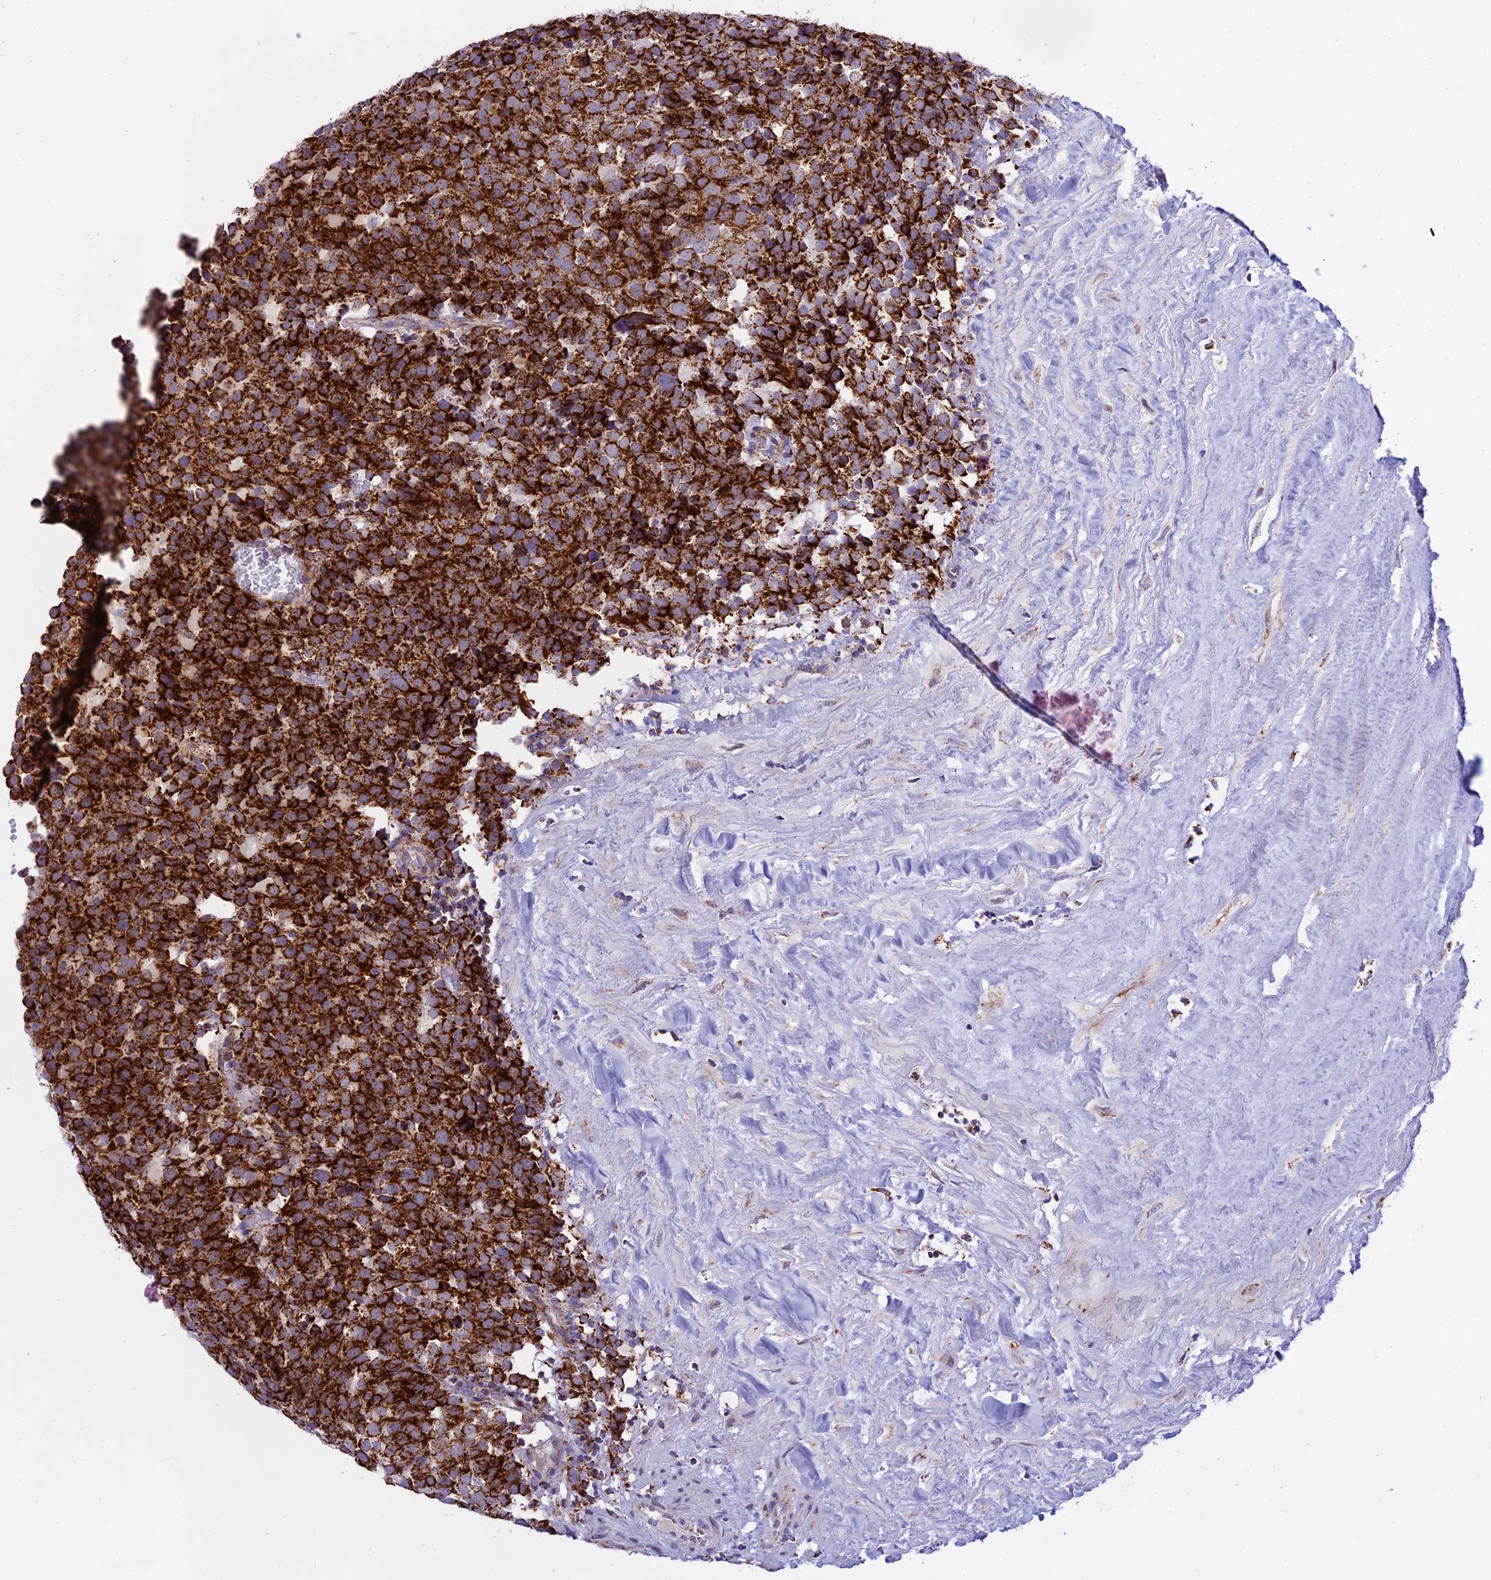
{"staining": {"intensity": "strong", "quantity": ">75%", "location": "cytoplasmic/membranous"}, "tissue": "testis cancer", "cell_type": "Tumor cells", "image_type": "cancer", "snomed": [{"axis": "morphology", "description": "Seminoma, NOS"}, {"axis": "topography", "description": "Testis"}], "caption": "This is a micrograph of immunohistochemistry staining of testis cancer (seminoma), which shows strong staining in the cytoplasmic/membranous of tumor cells.", "gene": "MRPS34", "patient": {"sex": "male", "age": 71}}